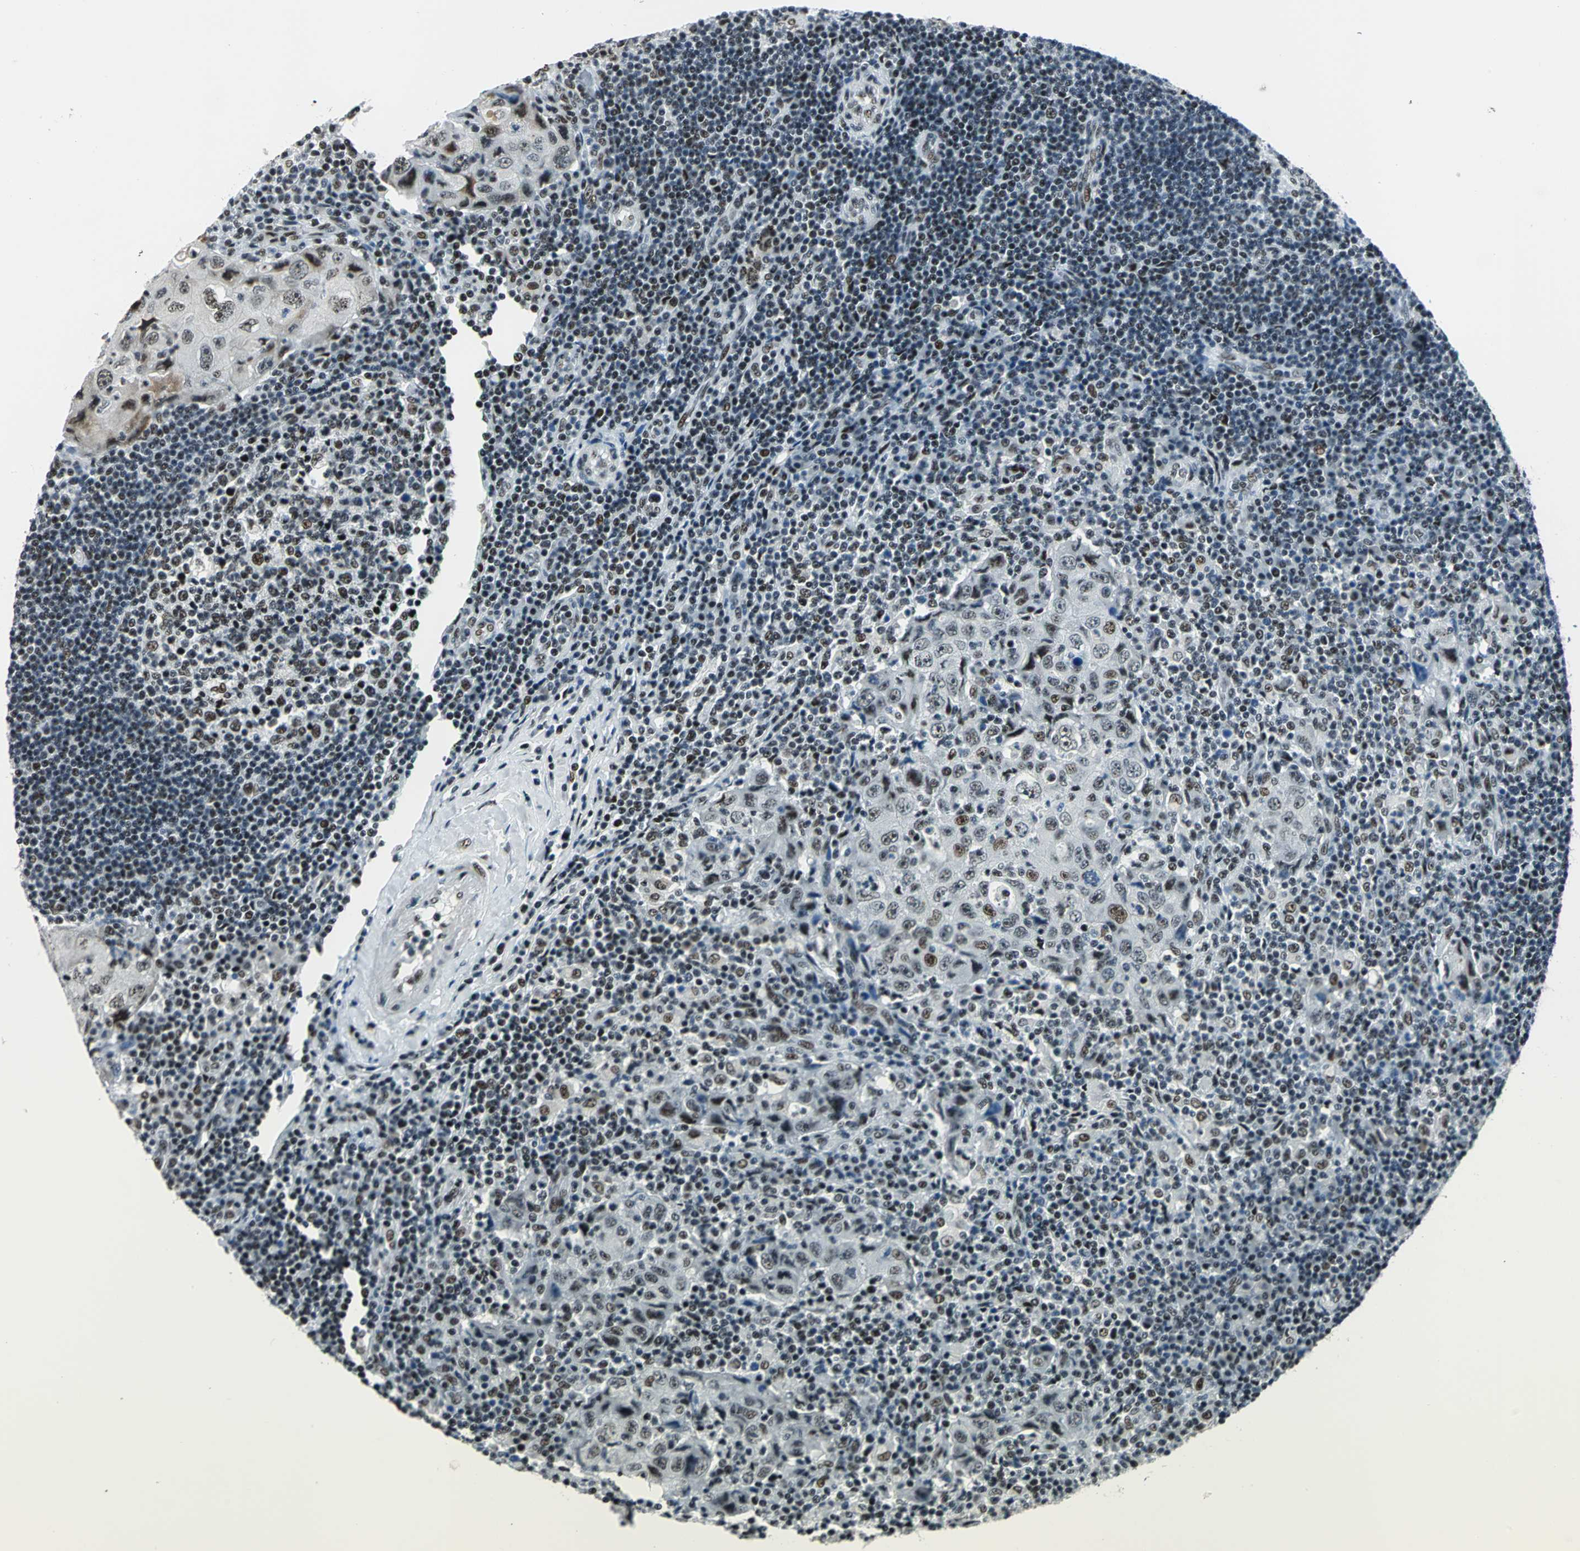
{"staining": {"intensity": "moderate", "quantity": ">75%", "location": "nuclear"}, "tissue": "lymph node", "cell_type": "Germinal center cells", "image_type": "normal", "snomed": [{"axis": "morphology", "description": "Normal tissue, NOS"}, {"axis": "morphology", "description": "Squamous cell carcinoma, metastatic, NOS"}, {"axis": "topography", "description": "Lymph node"}], "caption": "Protein expression analysis of normal lymph node exhibits moderate nuclear expression in approximately >75% of germinal center cells. The protein of interest is shown in brown color, while the nuclei are stained blue.", "gene": "KAT6B", "patient": {"sex": "female", "age": 53}}